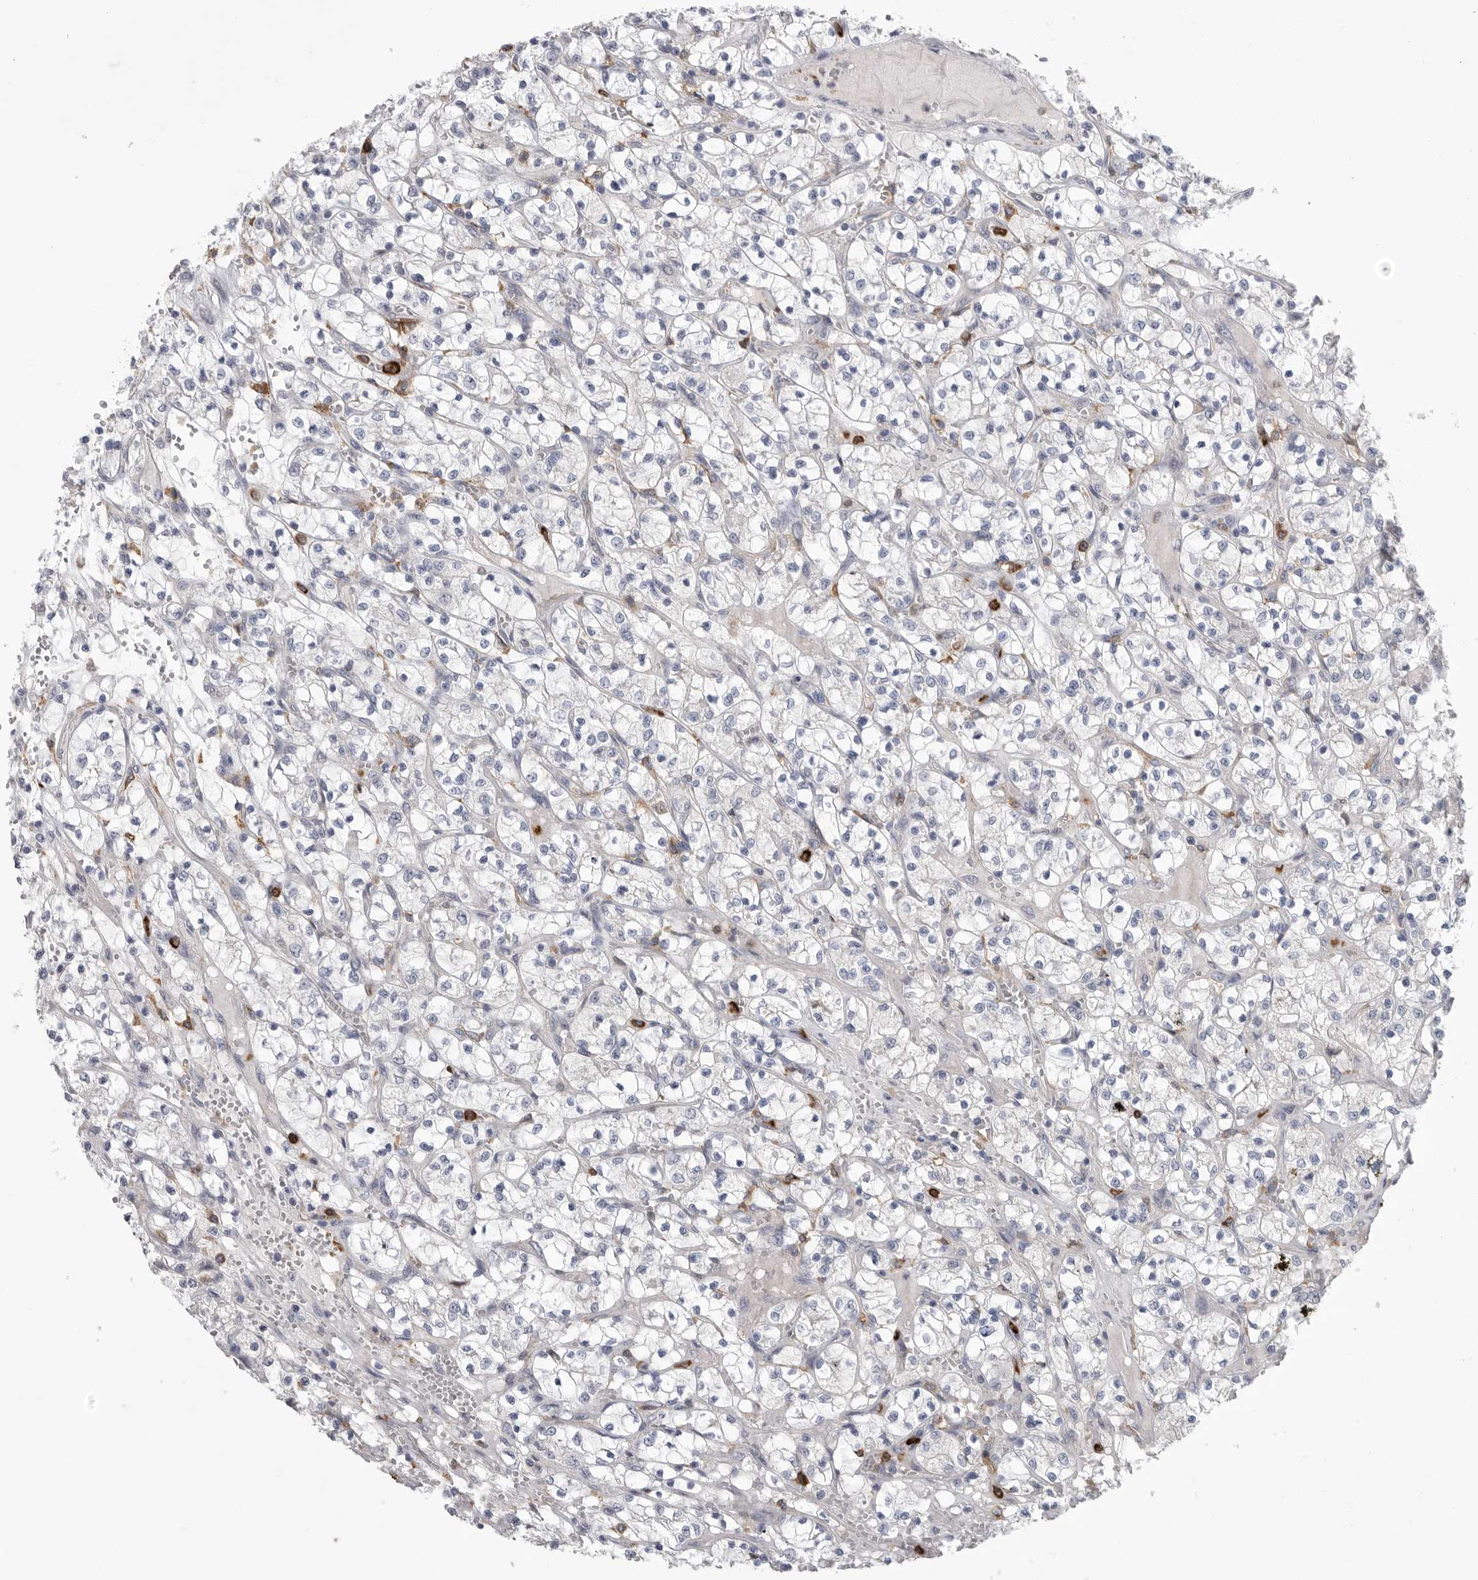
{"staining": {"intensity": "negative", "quantity": "none", "location": "none"}, "tissue": "renal cancer", "cell_type": "Tumor cells", "image_type": "cancer", "snomed": [{"axis": "morphology", "description": "Adenocarcinoma, NOS"}, {"axis": "topography", "description": "Kidney"}], "caption": "The photomicrograph reveals no staining of tumor cells in renal cancer (adenocarcinoma).", "gene": "SIGLEC10", "patient": {"sex": "female", "age": 69}}